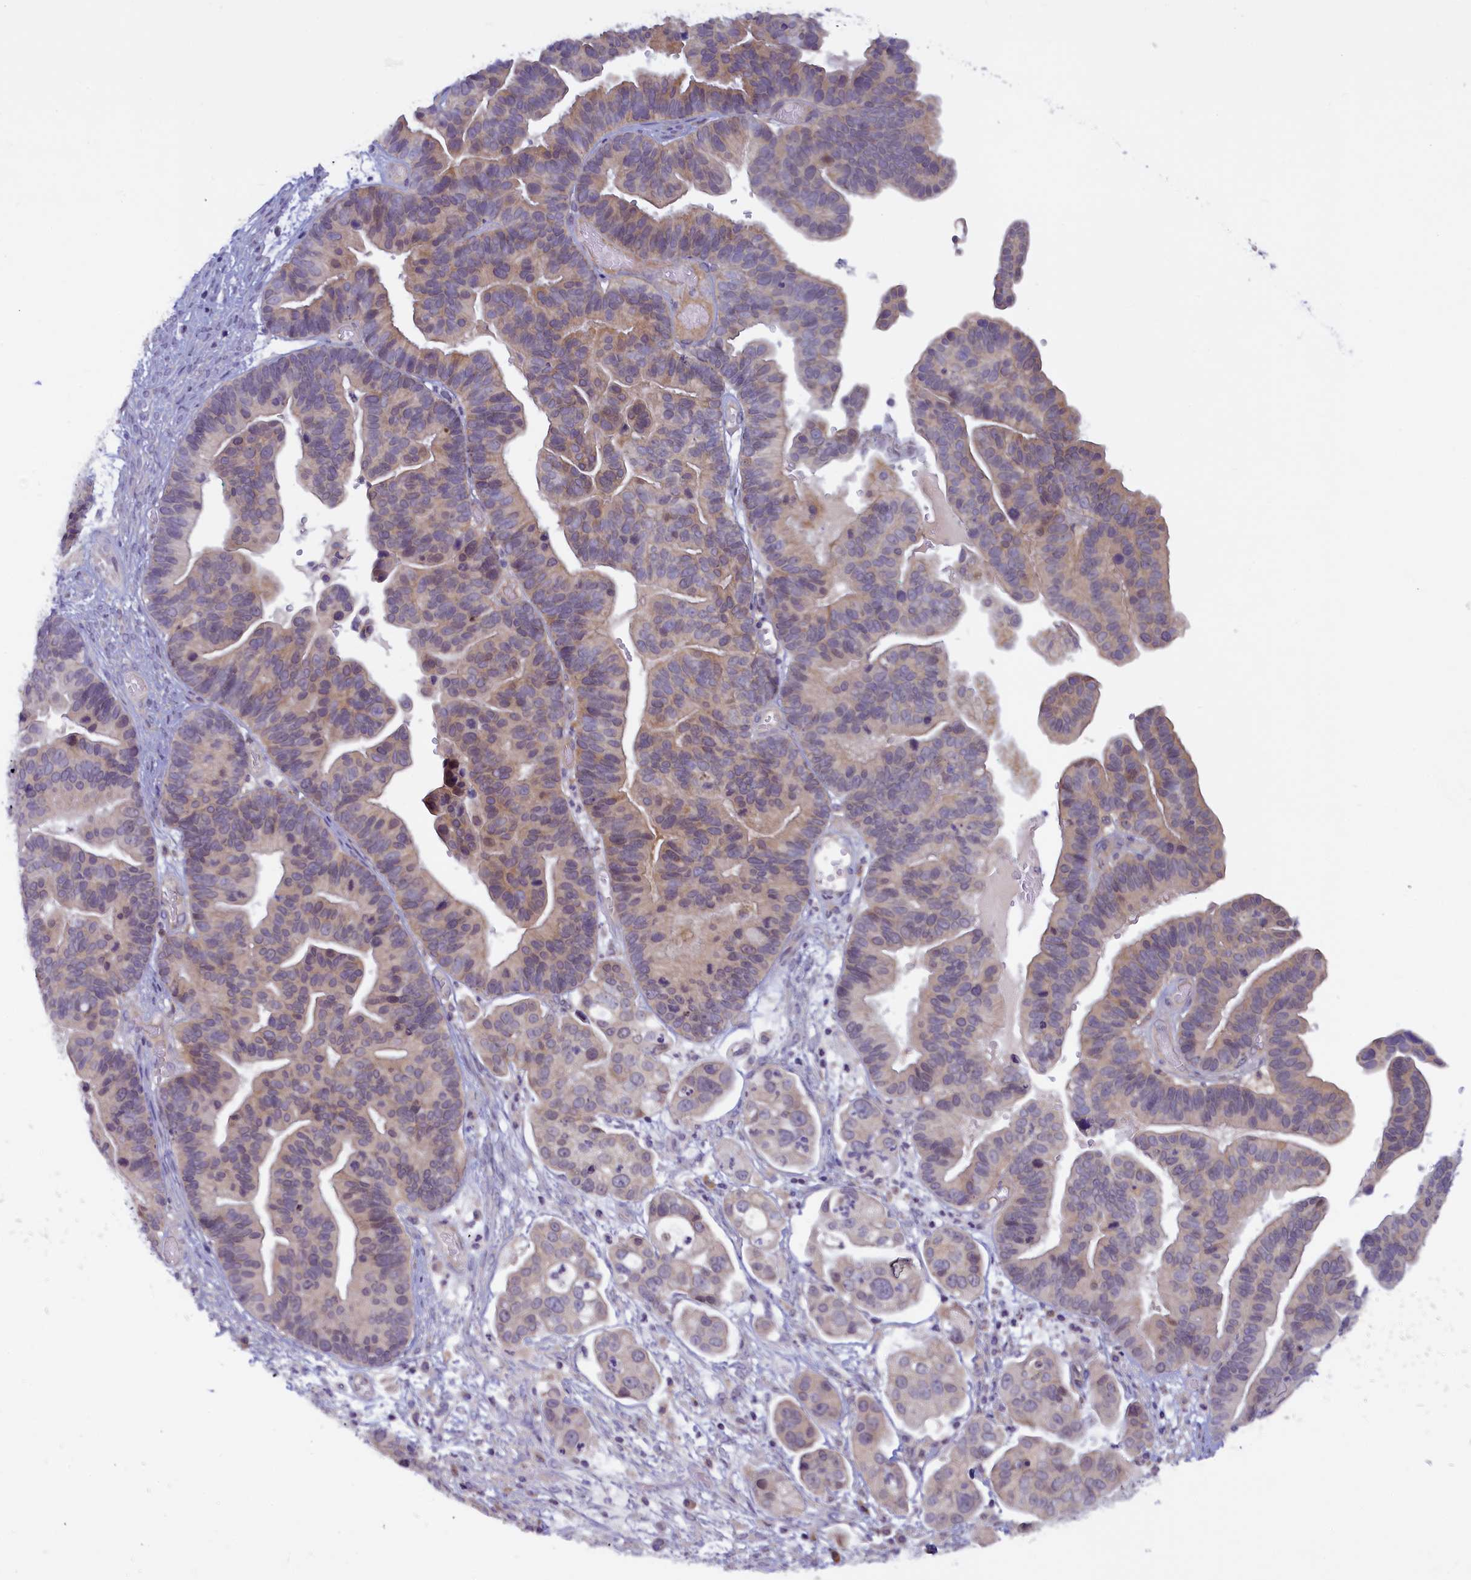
{"staining": {"intensity": "weak", "quantity": "25%-75%", "location": "cytoplasmic/membranous"}, "tissue": "ovarian cancer", "cell_type": "Tumor cells", "image_type": "cancer", "snomed": [{"axis": "morphology", "description": "Cystadenocarcinoma, serous, NOS"}, {"axis": "topography", "description": "Ovary"}], "caption": "Immunohistochemistry (IHC) (DAB) staining of human ovarian serous cystadenocarcinoma displays weak cytoplasmic/membranous protein positivity in about 25%-75% of tumor cells. The staining is performed using DAB (3,3'-diaminobenzidine) brown chromogen to label protein expression. The nuclei are counter-stained blue using hematoxylin.", "gene": "NUBP1", "patient": {"sex": "female", "age": 56}}